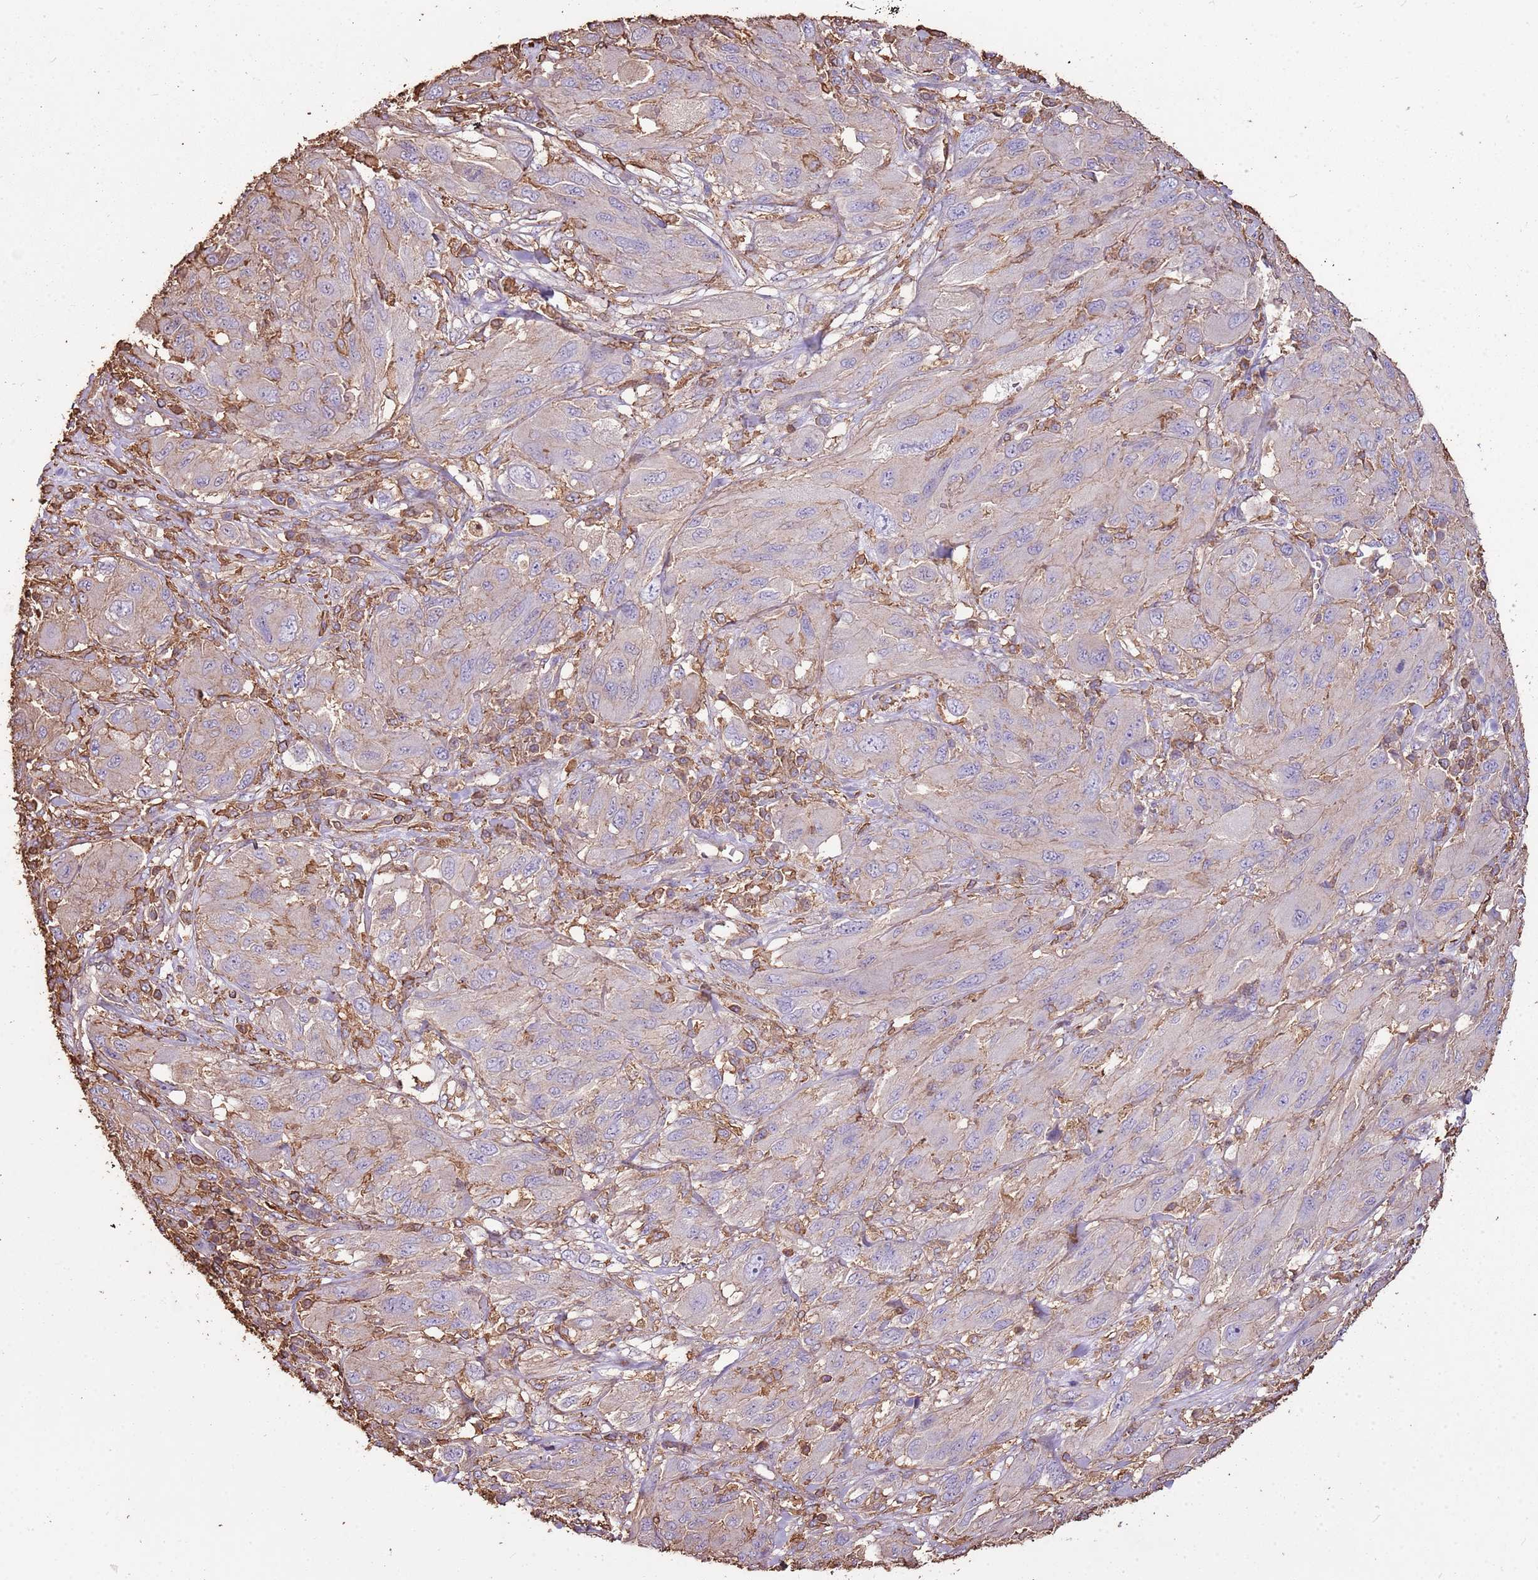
{"staining": {"intensity": "negative", "quantity": "none", "location": "none"}, "tissue": "melanoma", "cell_type": "Tumor cells", "image_type": "cancer", "snomed": [{"axis": "morphology", "description": "Malignant melanoma, NOS"}, {"axis": "topography", "description": "Skin"}], "caption": "Immunohistochemistry (IHC) of malignant melanoma demonstrates no positivity in tumor cells.", "gene": "ARL10", "patient": {"sex": "female", "age": 91}}